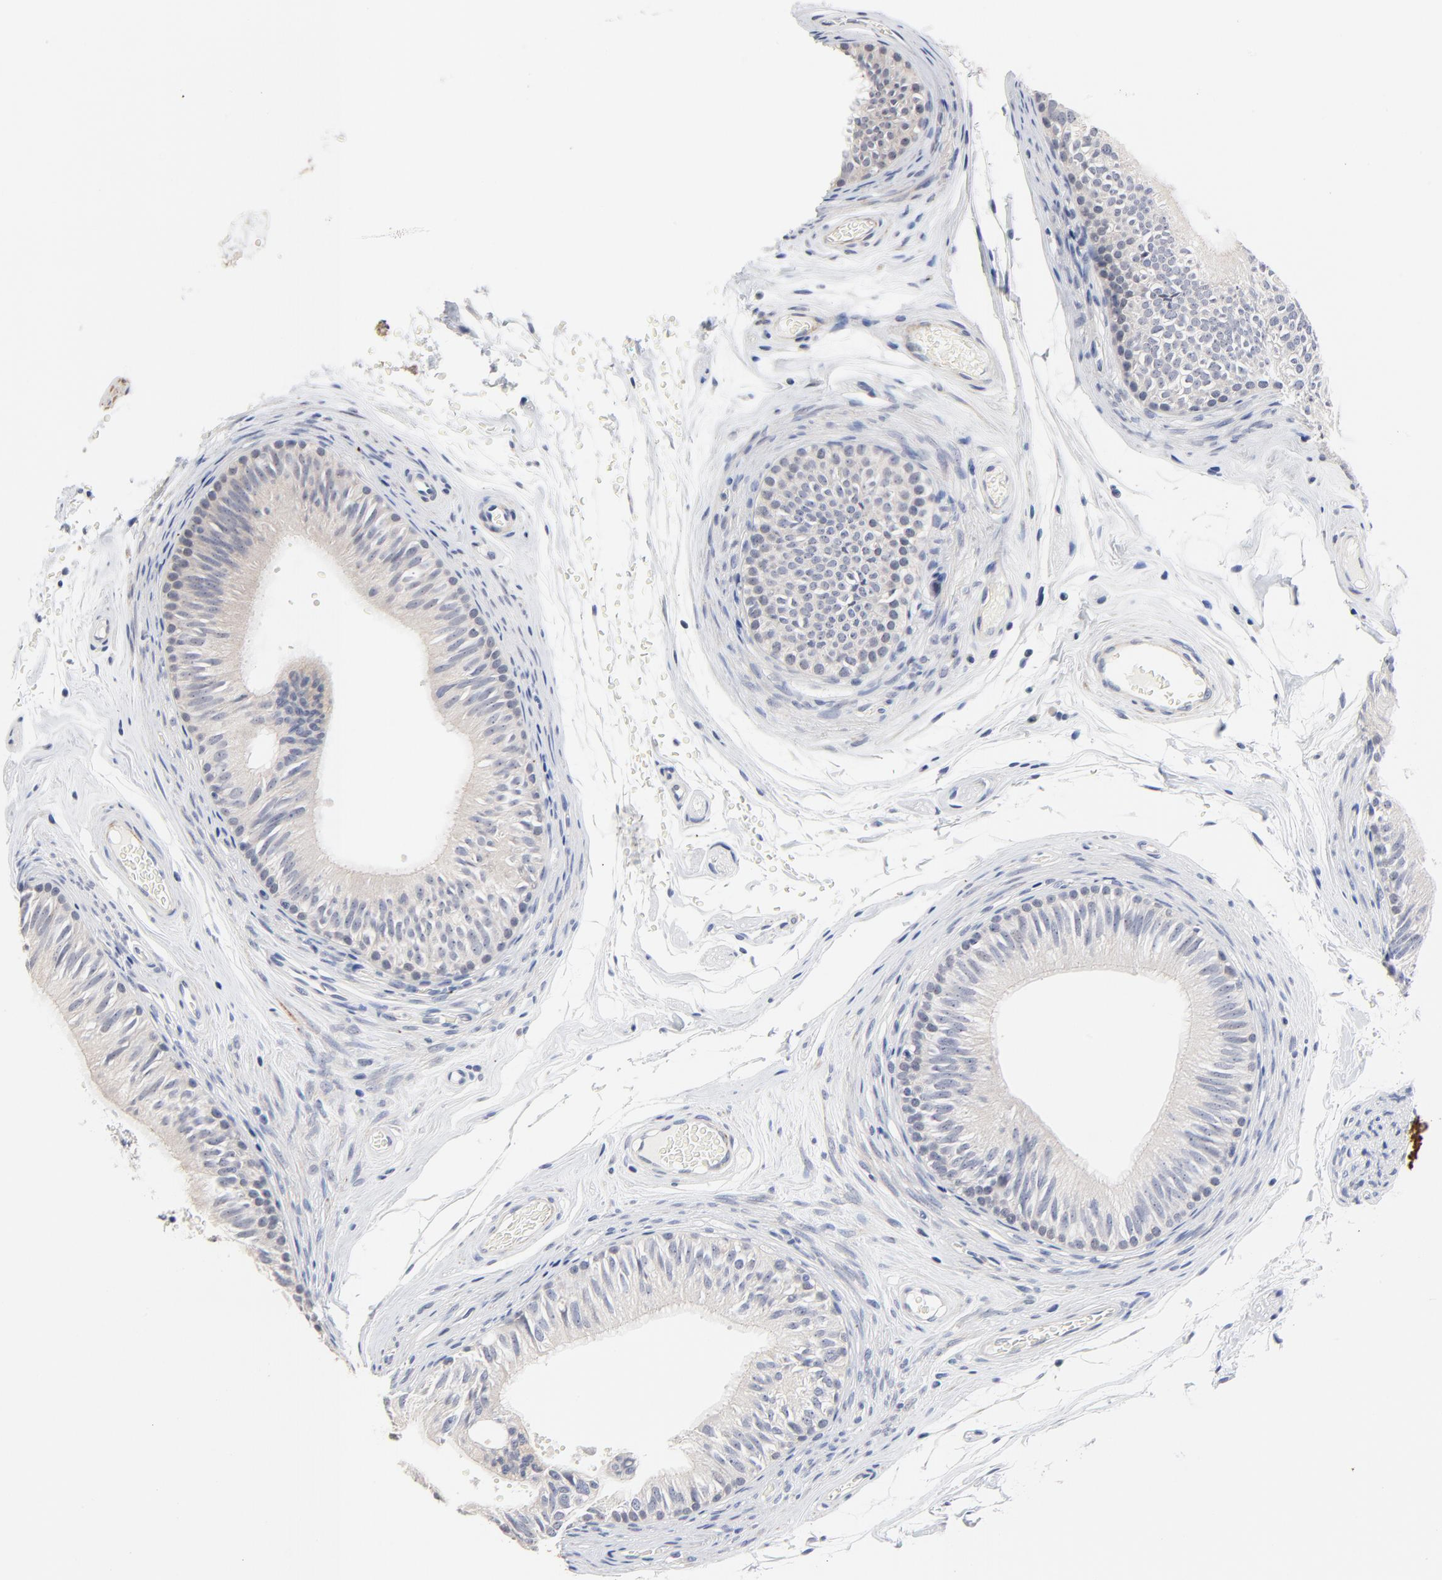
{"staining": {"intensity": "weak", "quantity": "<25%", "location": "cytoplasmic/membranous"}, "tissue": "epididymis", "cell_type": "Glandular cells", "image_type": "normal", "snomed": [{"axis": "morphology", "description": "Normal tissue, NOS"}, {"axis": "topography", "description": "Testis"}, {"axis": "topography", "description": "Epididymis"}], "caption": "Photomicrograph shows no significant protein expression in glandular cells of benign epididymis. (IHC, brightfield microscopy, high magnification).", "gene": "AADAC", "patient": {"sex": "male", "age": 36}}